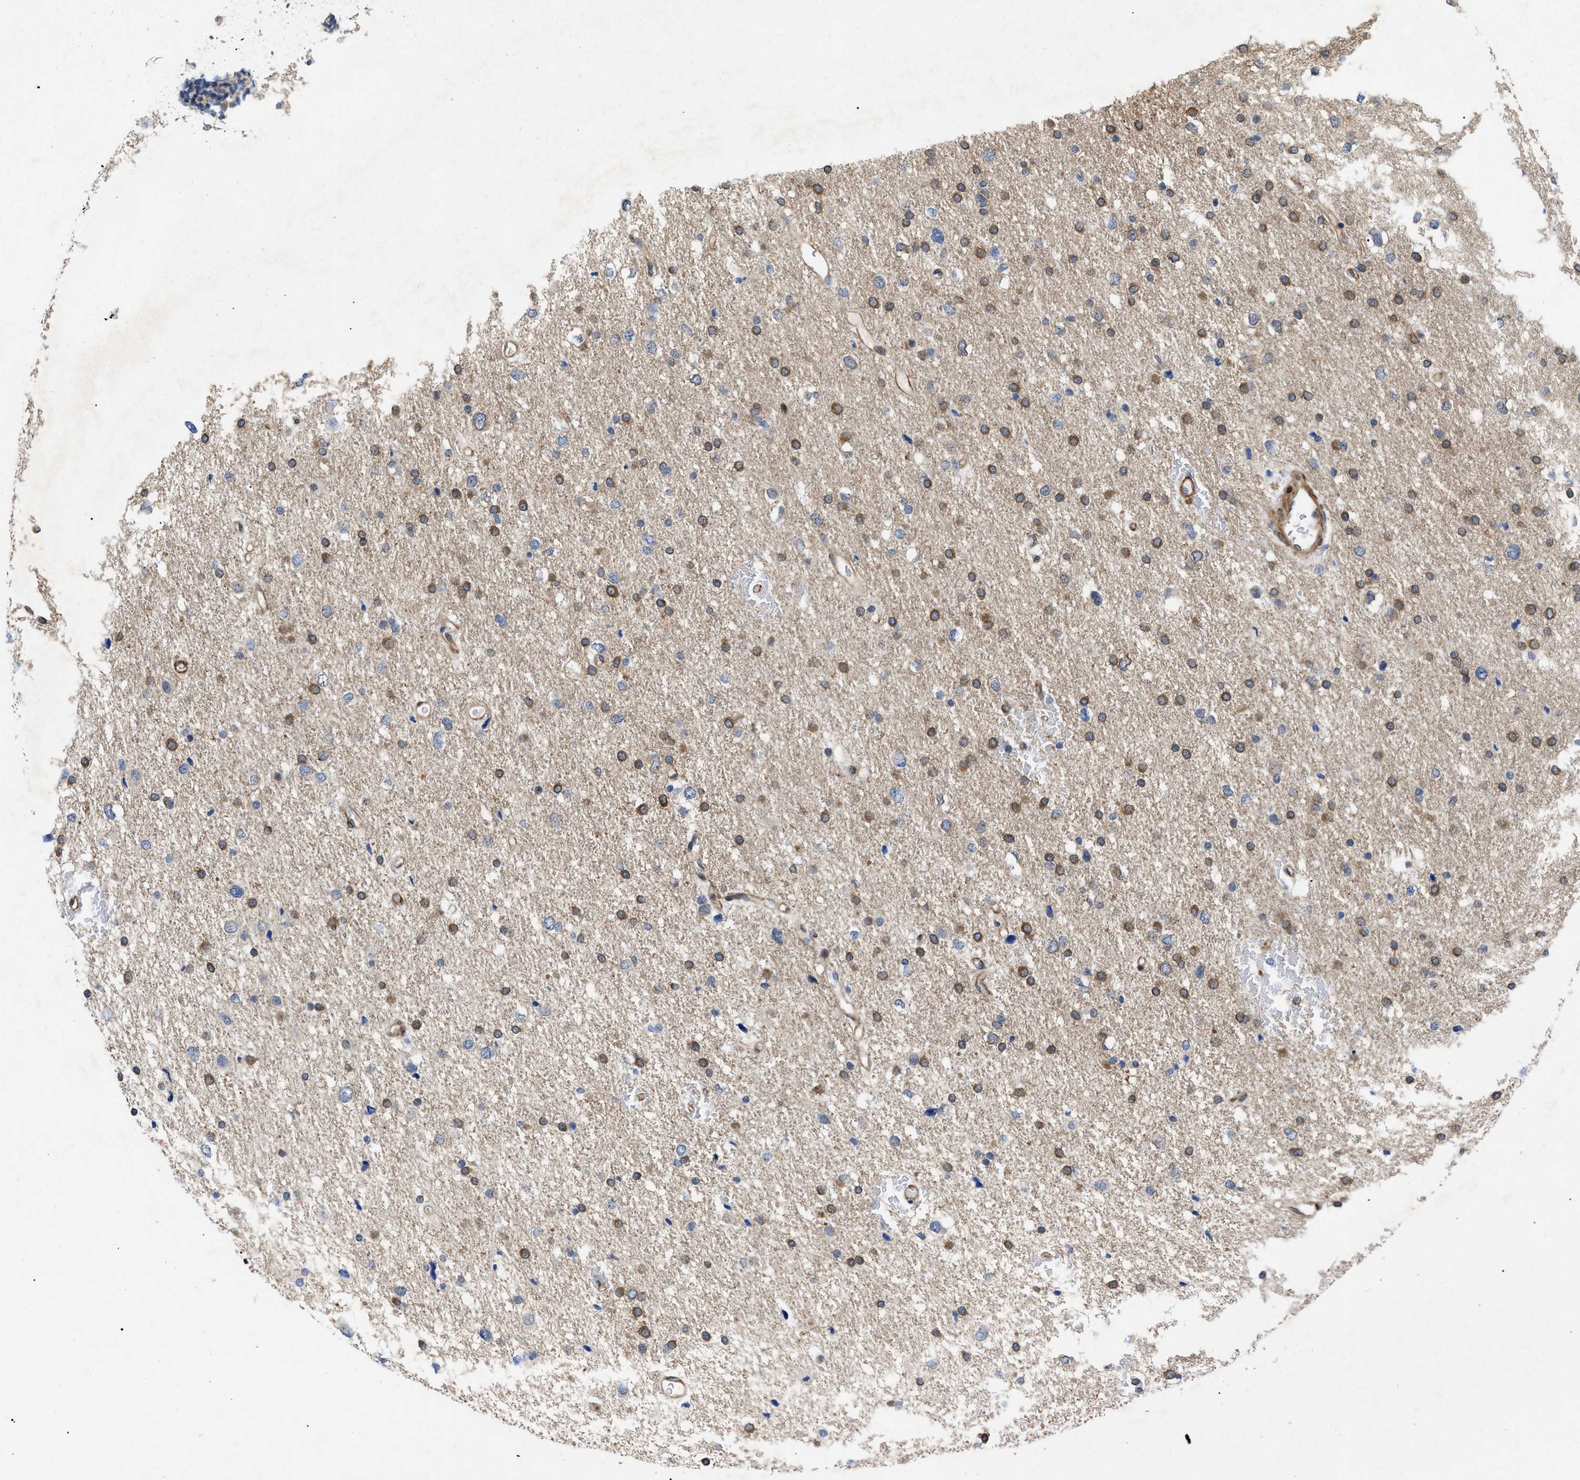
{"staining": {"intensity": "moderate", "quantity": ">75%", "location": "cytoplasmic/membranous"}, "tissue": "glioma", "cell_type": "Tumor cells", "image_type": "cancer", "snomed": [{"axis": "morphology", "description": "Glioma, malignant, Low grade"}, {"axis": "topography", "description": "Brain"}], "caption": "A photomicrograph of glioma stained for a protein shows moderate cytoplasmic/membranous brown staining in tumor cells. (IHC, brightfield microscopy, high magnification).", "gene": "GARRE1", "patient": {"sex": "female", "age": 37}}